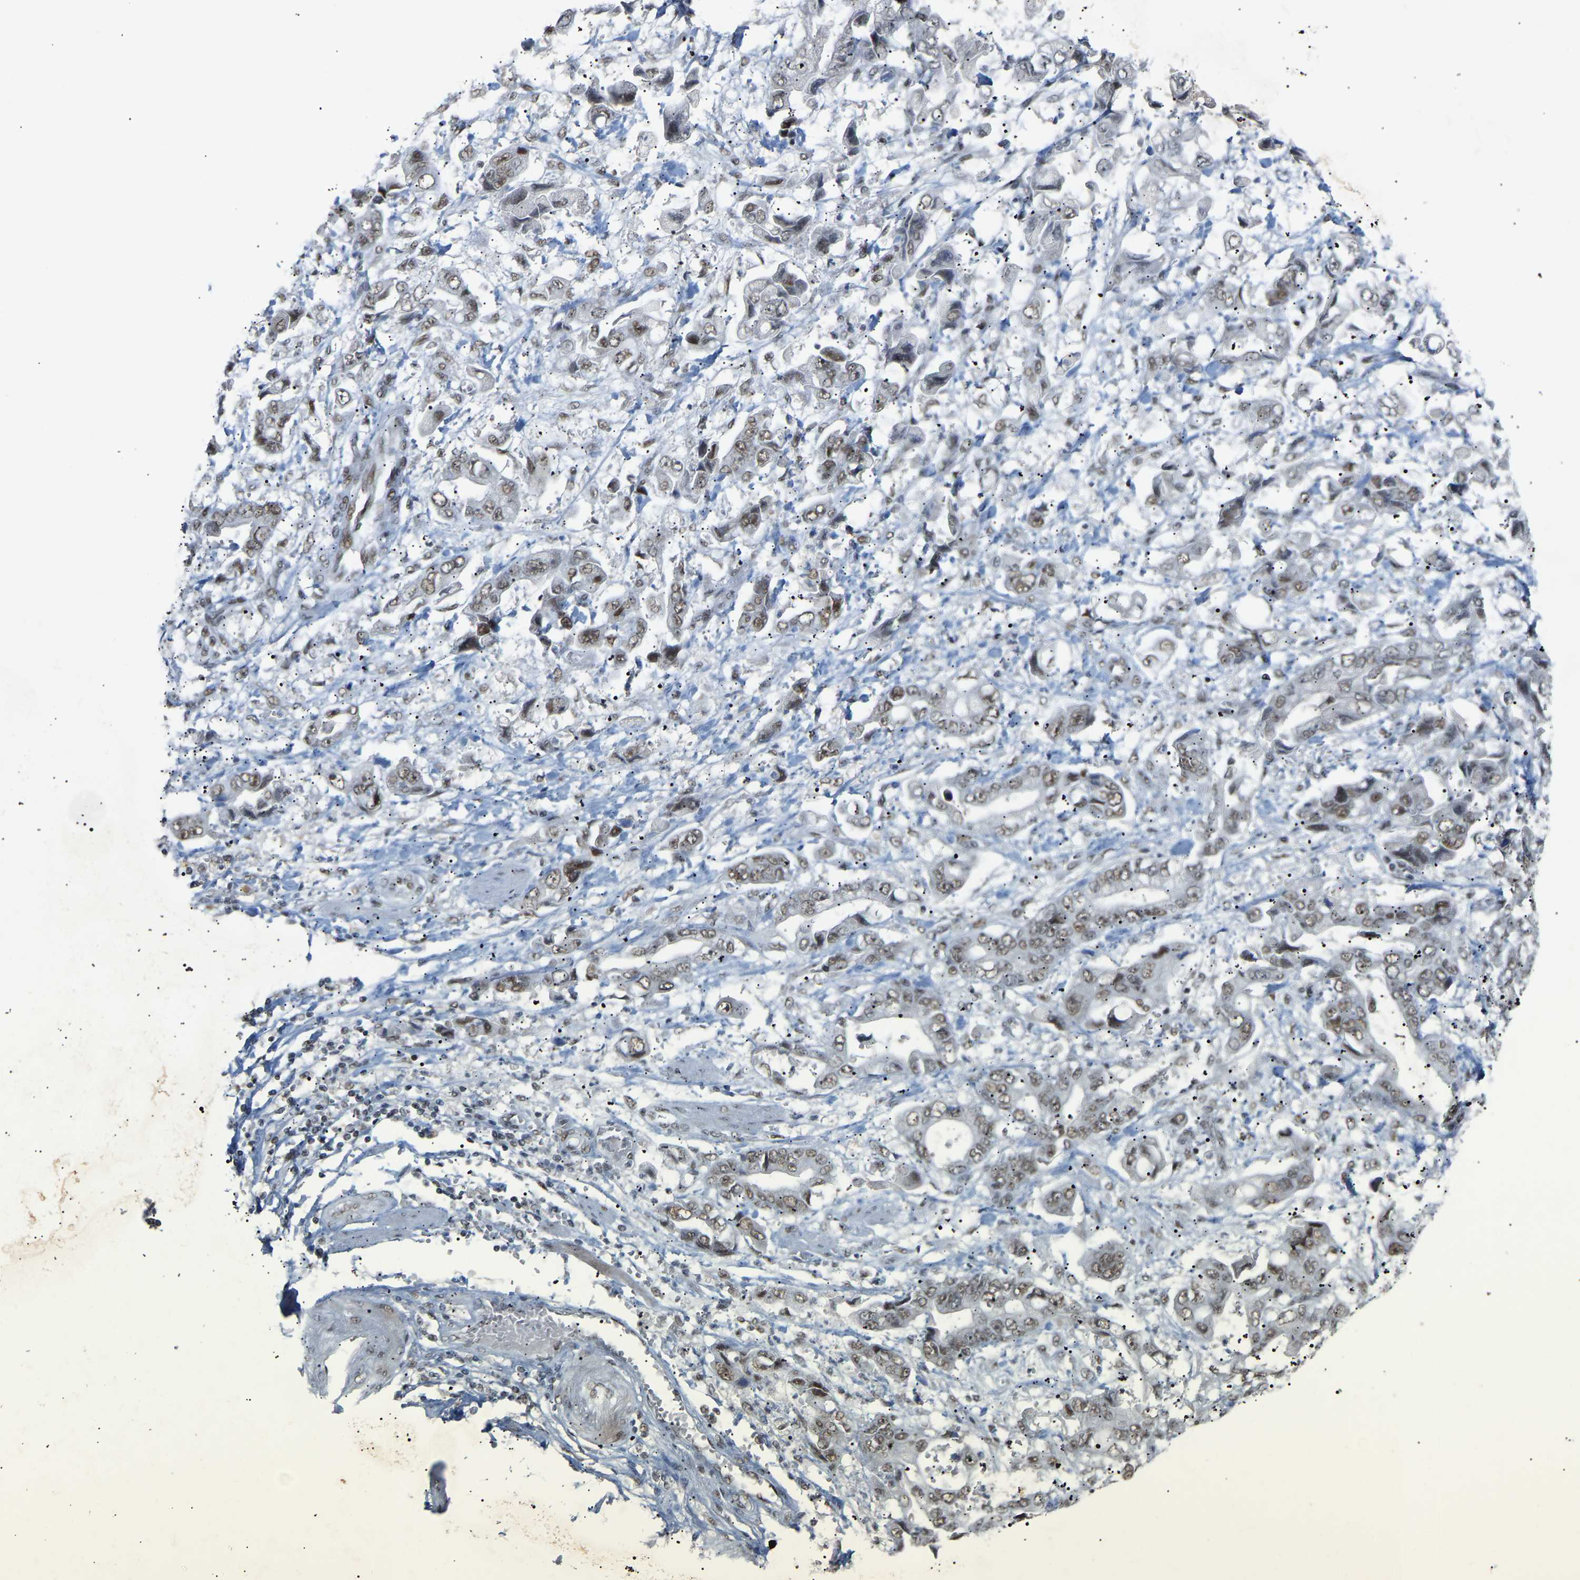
{"staining": {"intensity": "moderate", "quantity": "25%-75%", "location": "nuclear"}, "tissue": "stomach cancer", "cell_type": "Tumor cells", "image_type": "cancer", "snomed": [{"axis": "morphology", "description": "Normal tissue, NOS"}, {"axis": "morphology", "description": "Adenocarcinoma, NOS"}, {"axis": "topography", "description": "Stomach"}], "caption": "This micrograph reveals immunohistochemistry staining of stomach adenocarcinoma, with medium moderate nuclear positivity in about 25%-75% of tumor cells.", "gene": "NELFB", "patient": {"sex": "male", "age": 62}}